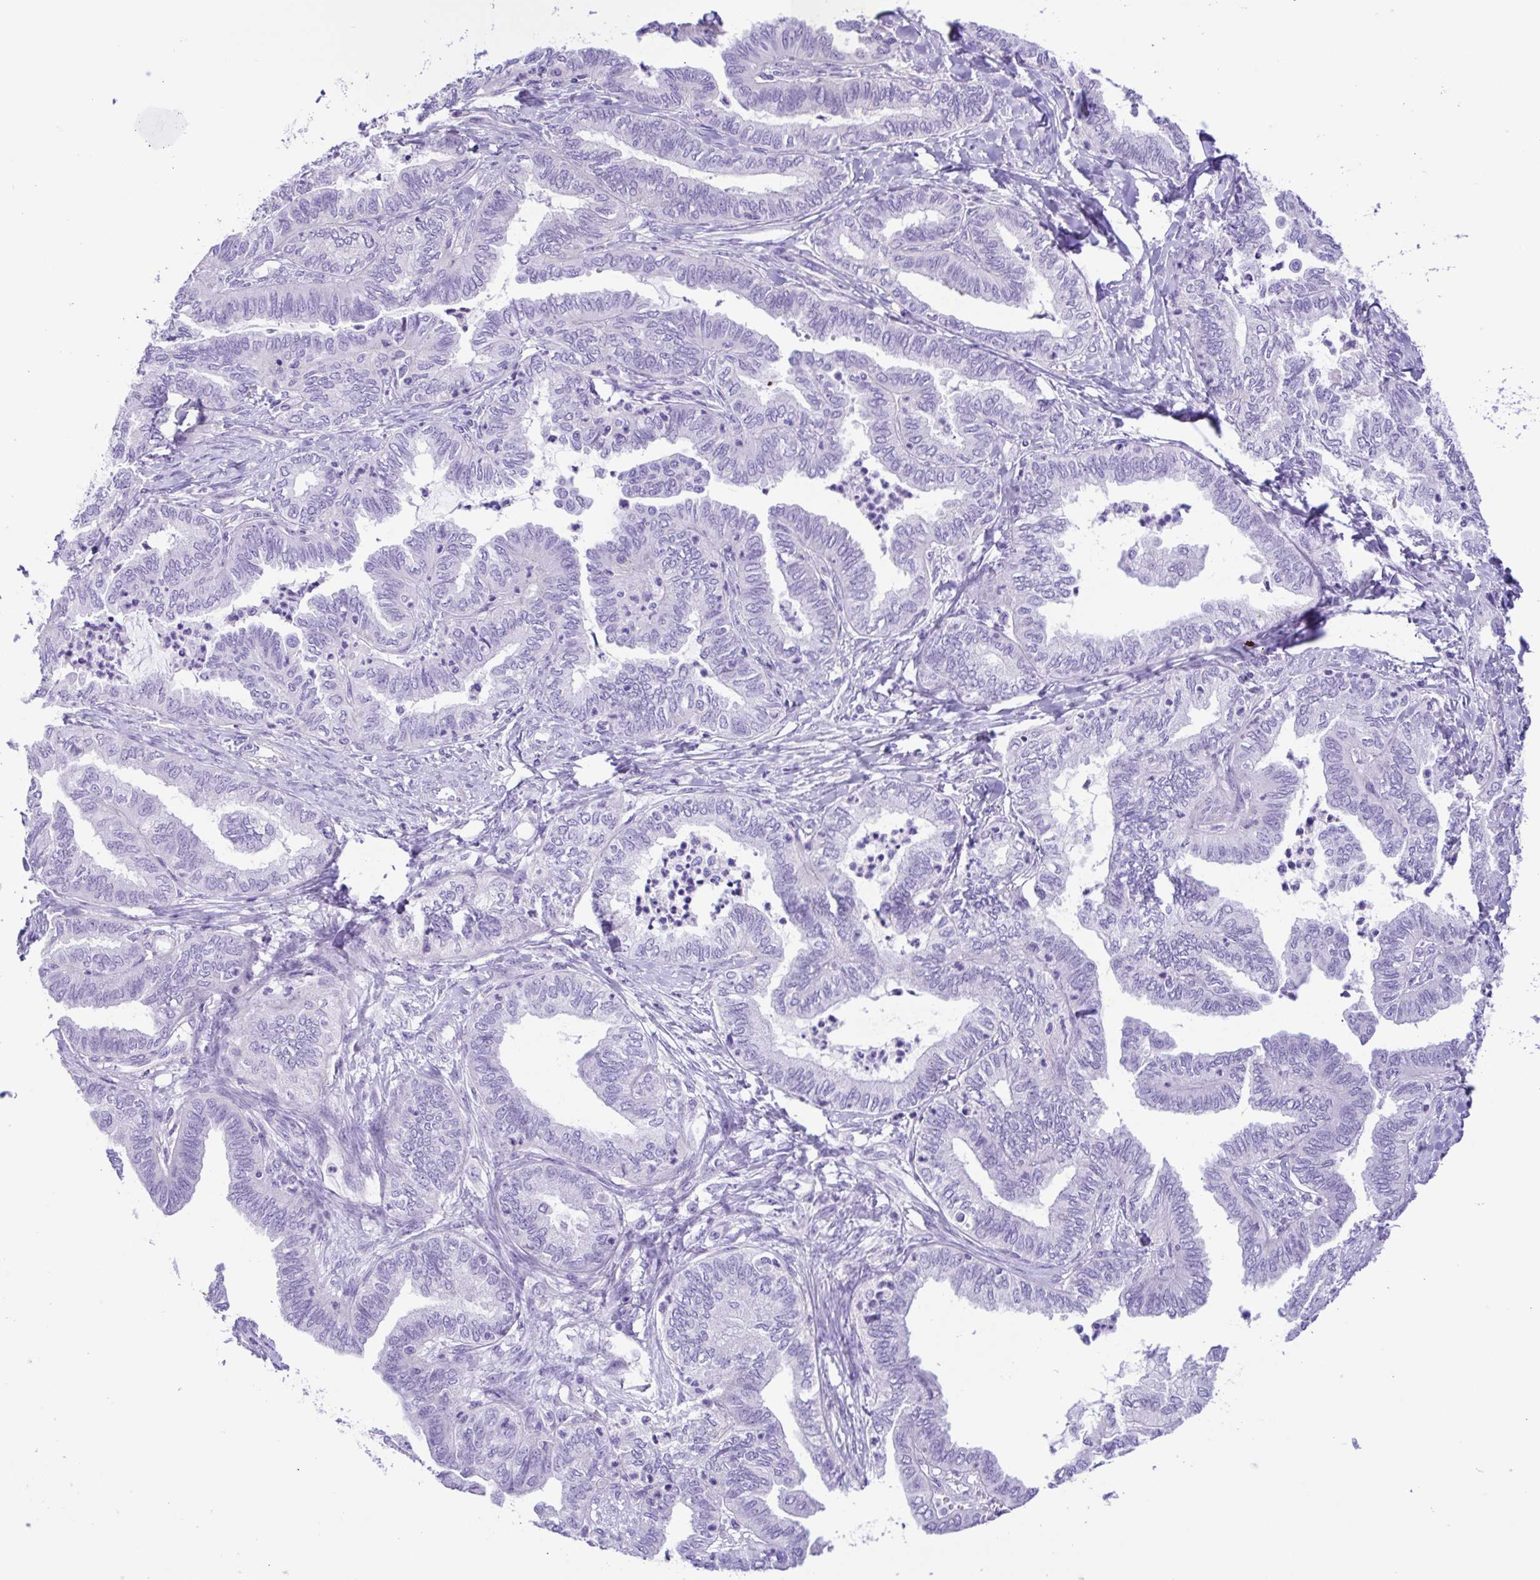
{"staining": {"intensity": "negative", "quantity": "none", "location": "none"}, "tissue": "ovarian cancer", "cell_type": "Tumor cells", "image_type": "cancer", "snomed": [{"axis": "morphology", "description": "Carcinoma, endometroid"}, {"axis": "topography", "description": "Ovary"}], "caption": "DAB immunohistochemical staining of human ovarian cancer demonstrates no significant expression in tumor cells. (DAB (3,3'-diaminobenzidine) immunohistochemistry visualized using brightfield microscopy, high magnification).", "gene": "ISM2", "patient": {"sex": "female", "age": 70}}